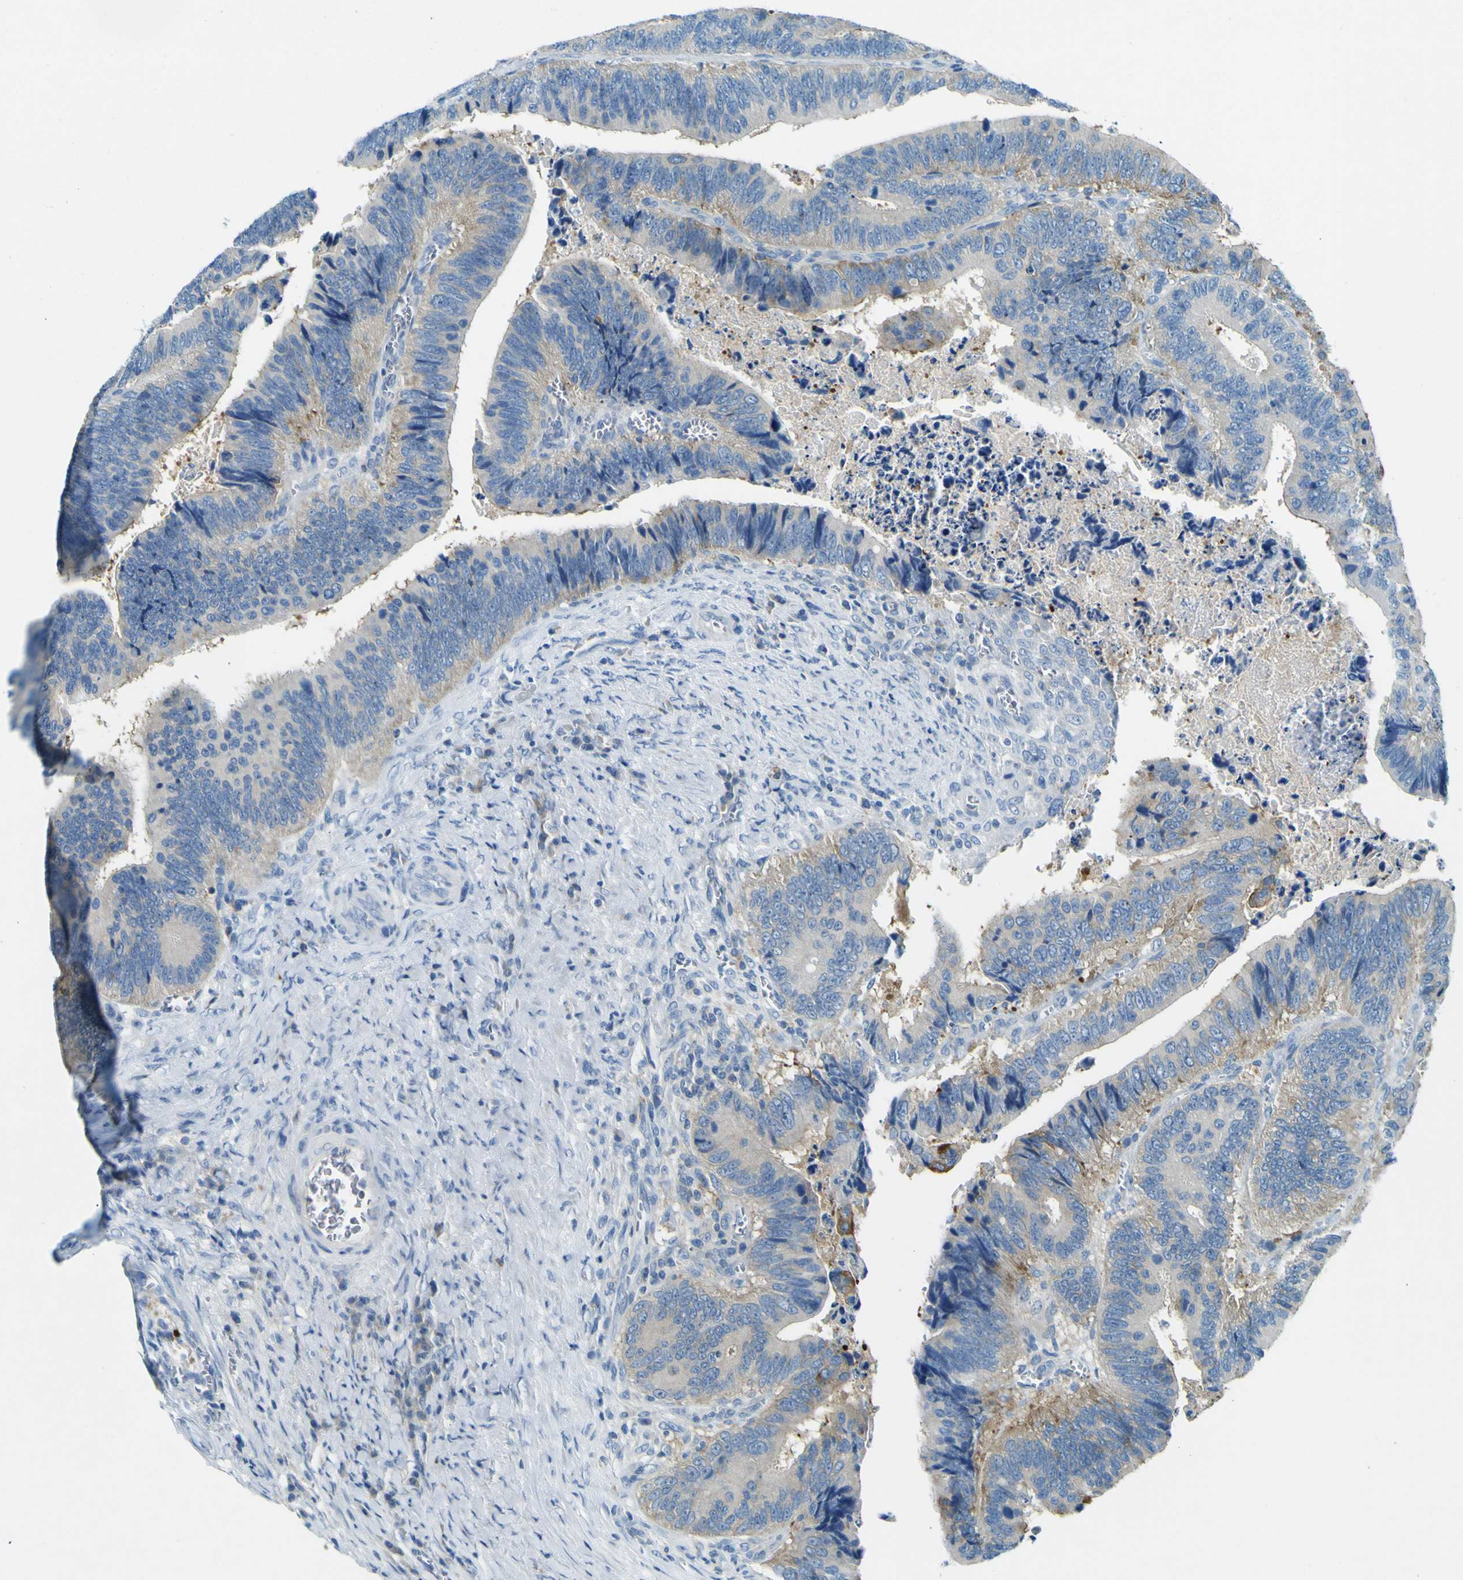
{"staining": {"intensity": "moderate", "quantity": "<25%", "location": "cytoplasmic/membranous"}, "tissue": "colorectal cancer", "cell_type": "Tumor cells", "image_type": "cancer", "snomed": [{"axis": "morphology", "description": "Inflammation, NOS"}, {"axis": "morphology", "description": "Adenocarcinoma, NOS"}, {"axis": "topography", "description": "Colon"}], "caption": "Moderate cytoplasmic/membranous protein expression is seen in approximately <25% of tumor cells in colorectal adenocarcinoma.", "gene": "SORCS1", "patient": {"sex": "male", "age": 72}}